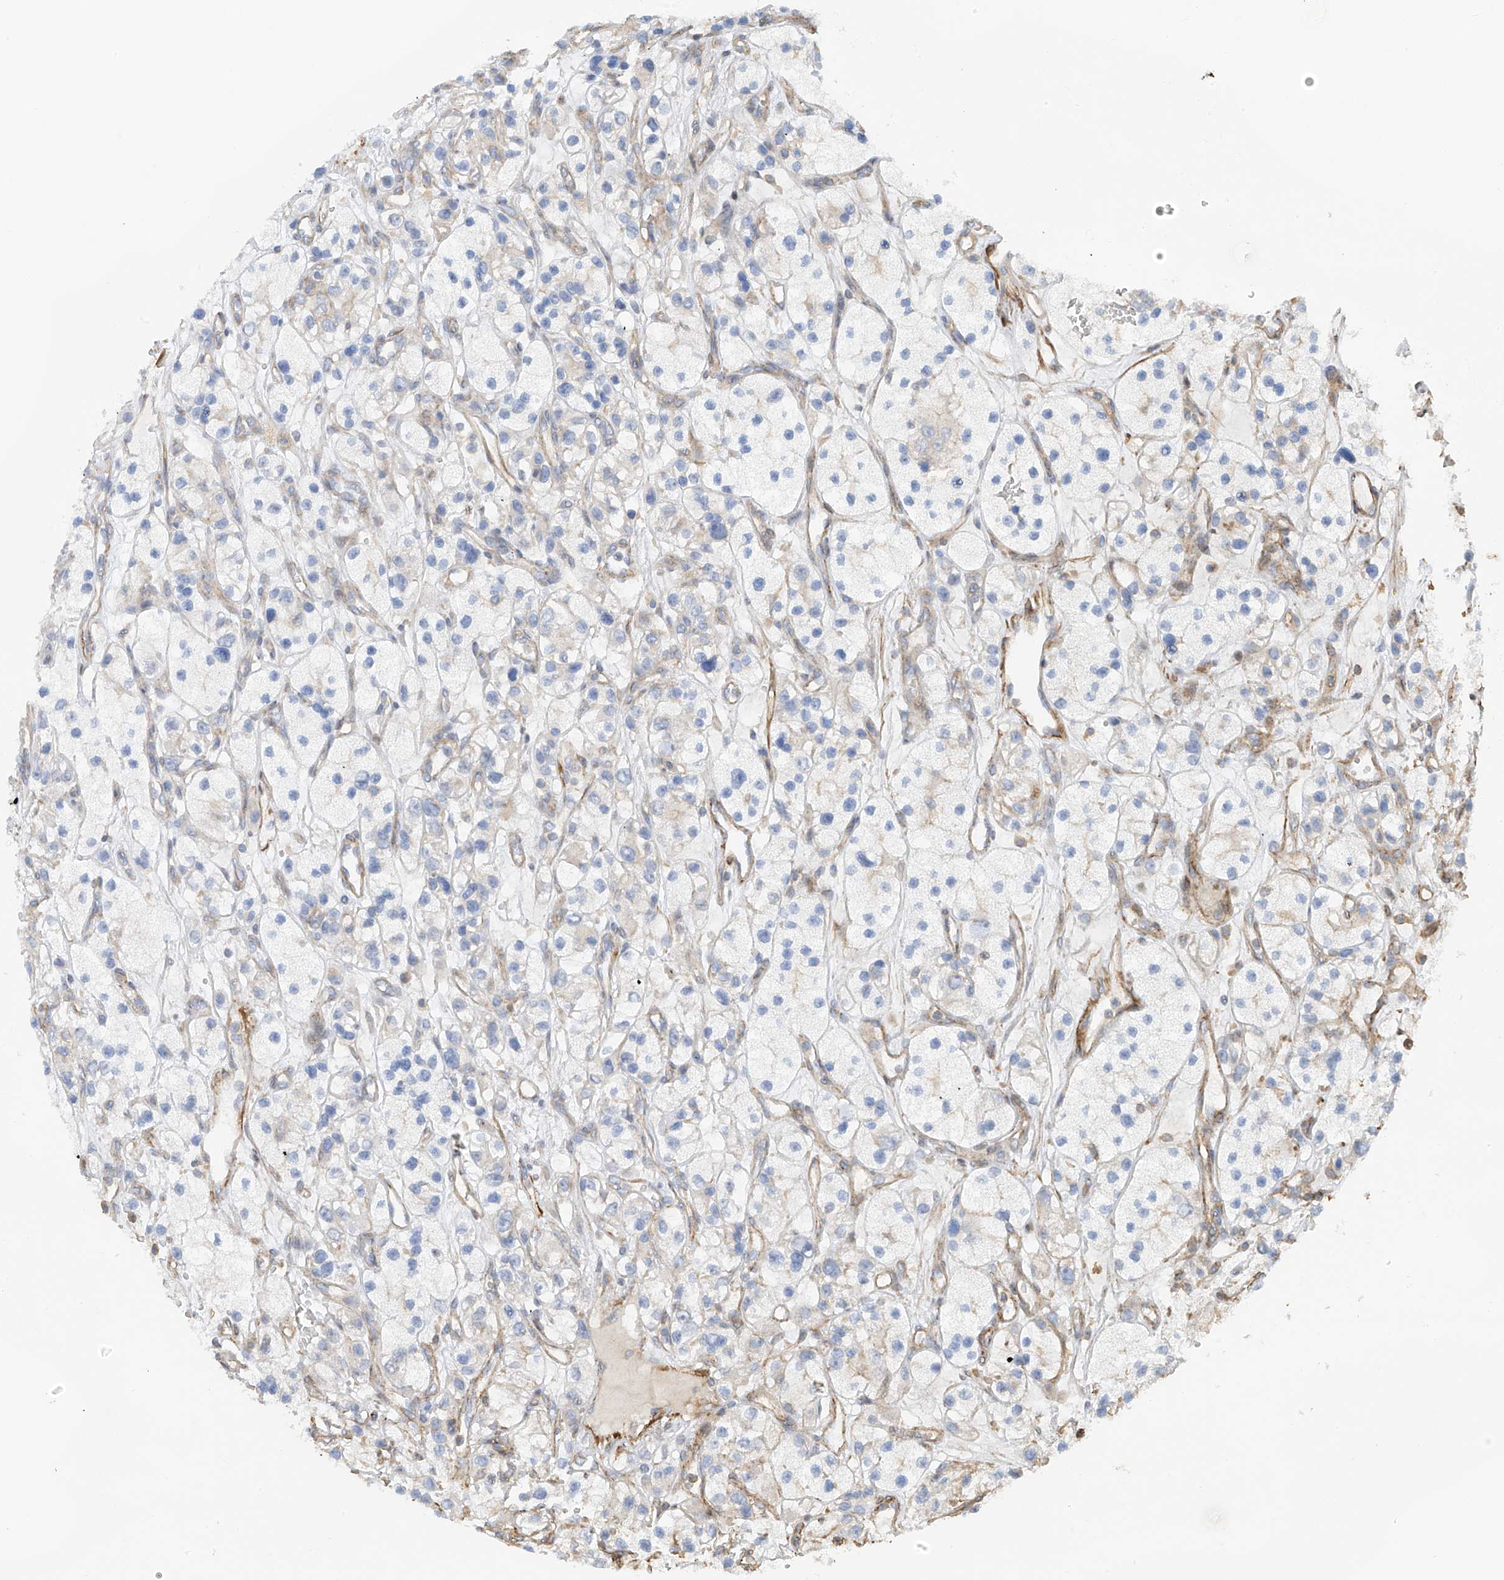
{"staining": {"intensity": "negative", "quantity": "none", "location": "none"}, "tissue": "renal cancer", "cell_type": "Tumor cells", "image_type": "cancer", "snomed": [{"axis": "morphology", "description": "Adenocarcinoma, NOS"}, {"axis": "topography", "description": "Kidney"}], "caption": "Tumor cells are negative for protein expression in human renal cancer (adenocarcinoma). (Stains: DAB (3,3'-diaminobenzidine) immunohistochemistry with hematoxylin counter stain, Microscopy: brightfield microscopy at high magnification).", "gene": "SLC43A3", "patient": {"sex": "female", "age": 57}}